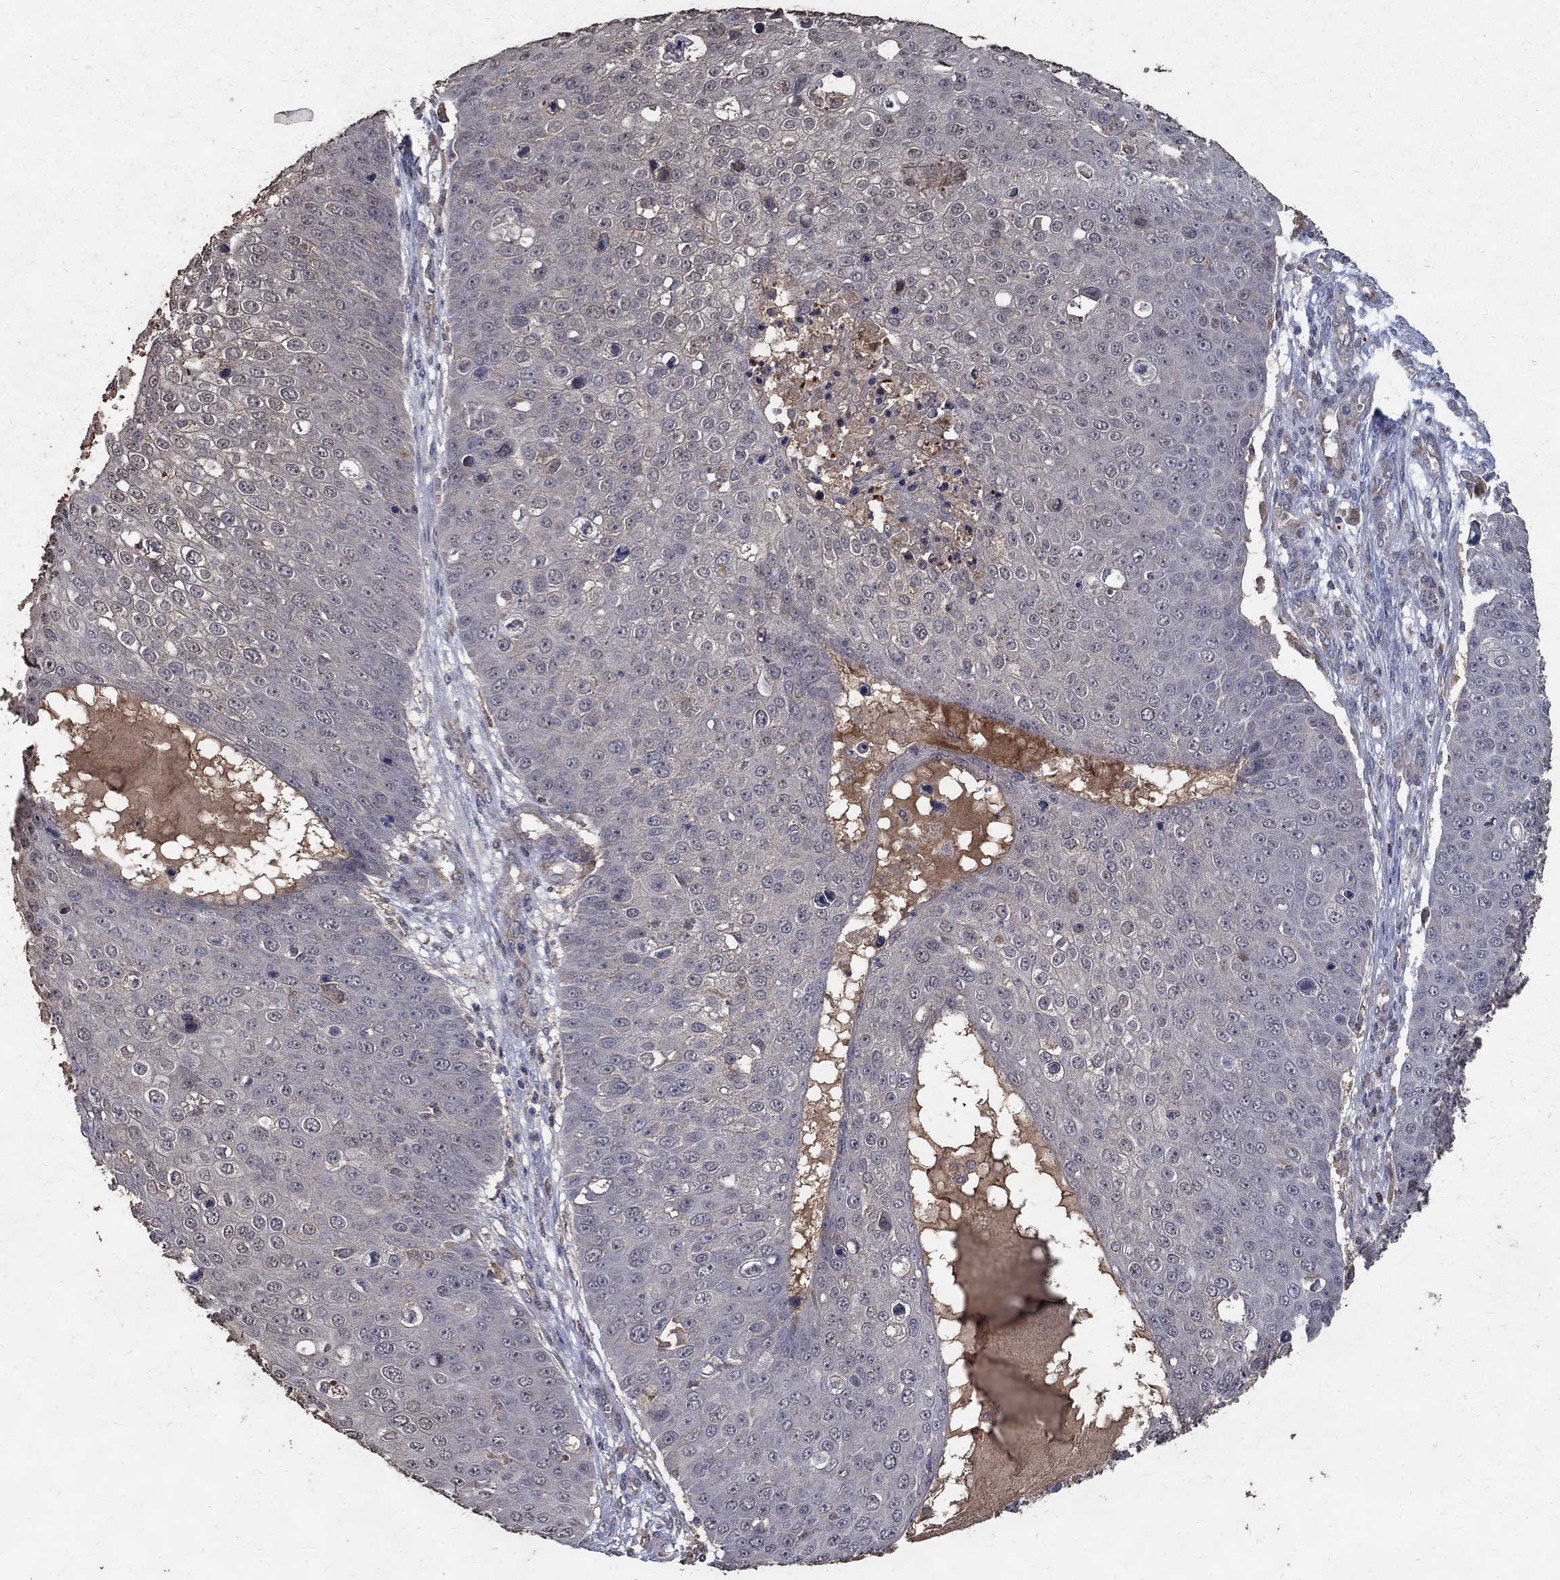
{"staining": {"intensity": "negative", "quantity": "none", "location": "none"}, "tissue": "skin cancer", "cell_type": "Tumor cells", "image_type": "cancer", "snomed": [{"axis": "morphology", "description": "Squamous cell carcinoma, NOS"}, {"axis": "topography", "description": "Skin"}], "caption": "Human skin cancer stained for a protein using immunohistochemistry exhibits no positivity in tumor cells.", "gene": "C17orf75", "patient": {"sex": "male", "age": 71}}